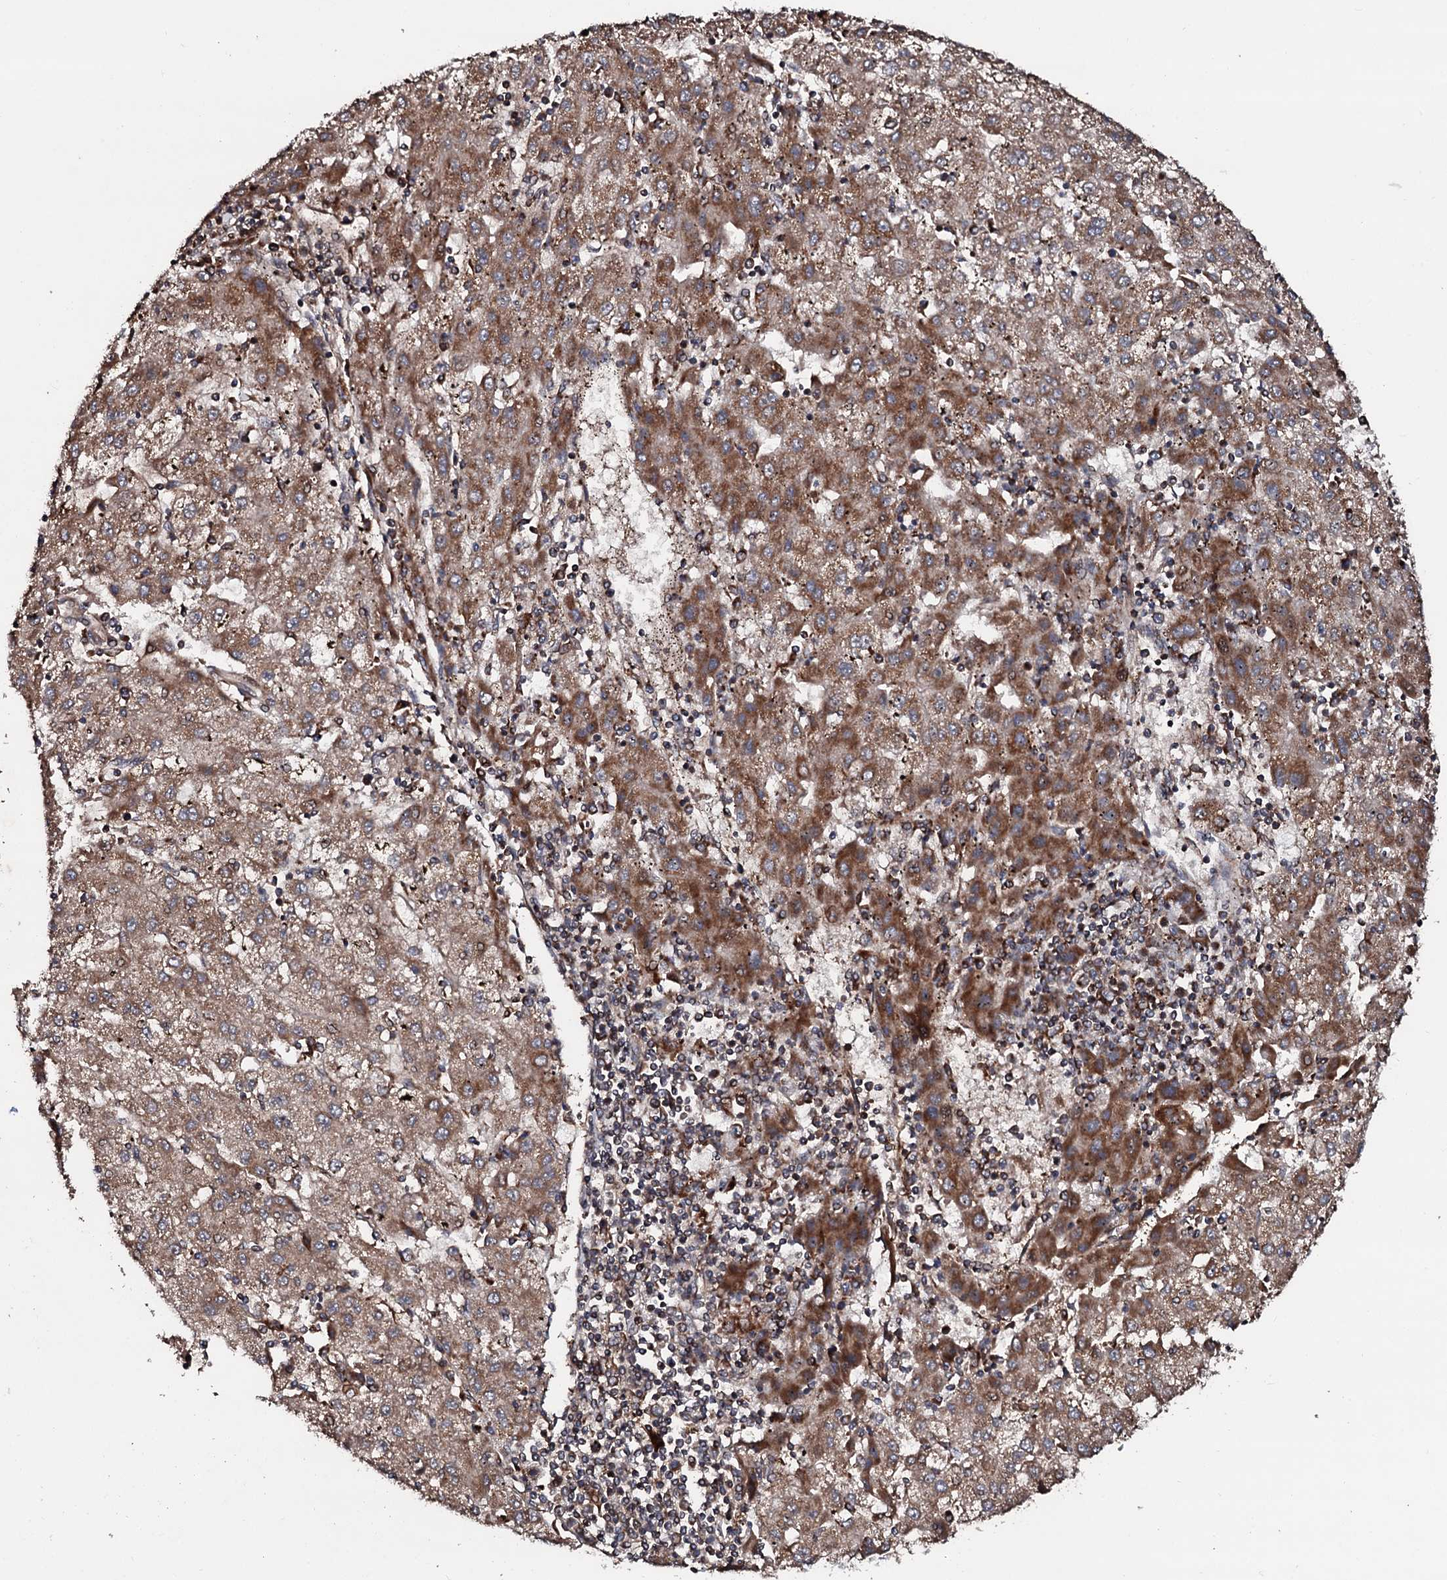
{"staining": {"intensity": "moderate", "quantity": ">75%", "location": "cytoplasmic/membranous"}, "tissue": "liver cancer", "cell_type": "Tumor cells", "image_type": "cancer", "snomed": [{"axis": "morphology", "description": "Carcinoma, Hepatocellular, NOS"}, {"axis": "topography", "description": "Liver"}], "caption": "Brown immunohistochemical staining in liver cancer (hepatocellular carcinoma) shows moderate cytoplasmic/membranous expression in approximately >75% of tumor cells.", "gene": "SDHAF2", "patient": {"sex": "male", "age": 72}}